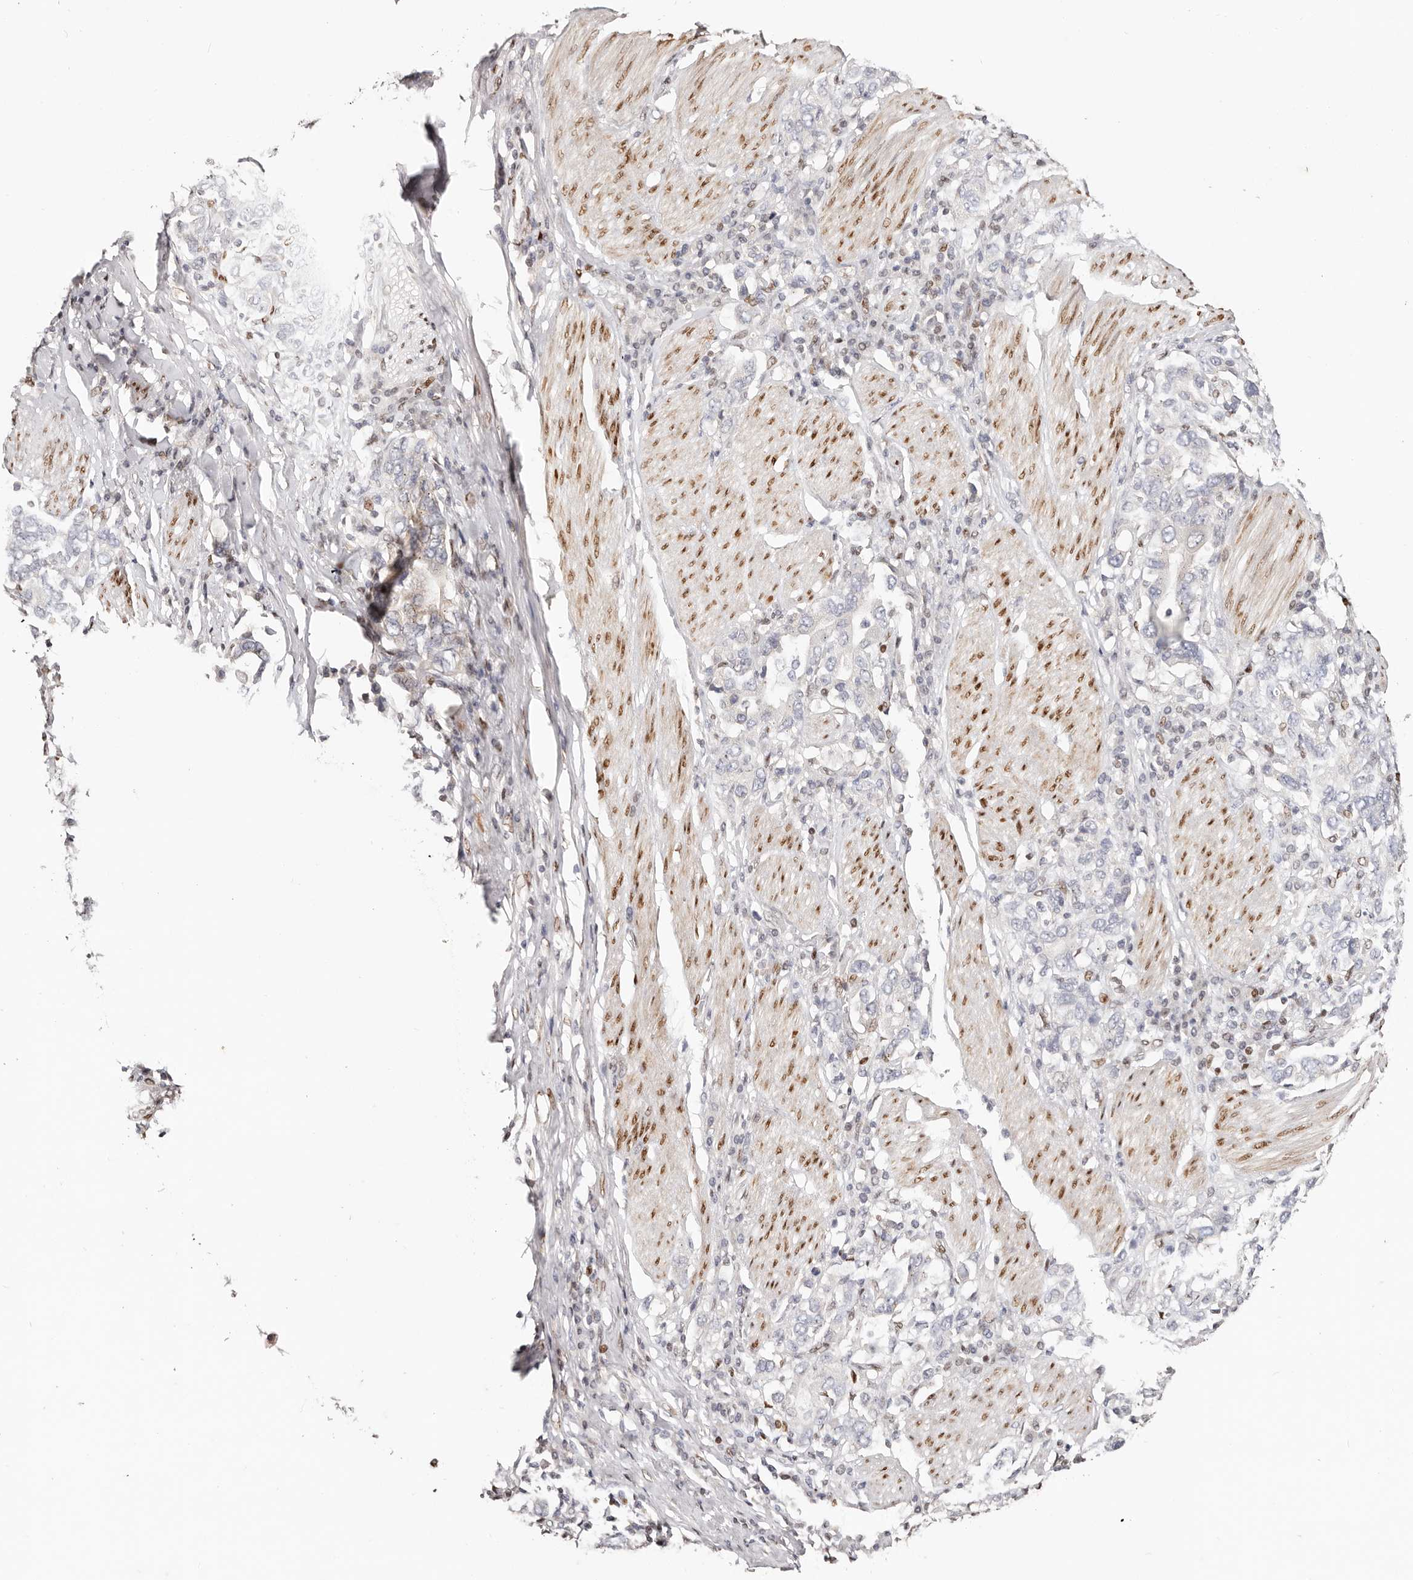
{"staining": {"intensity": "negative", "quantity": "none", "location": "none"}, "tissue": "stomach cancer", "cell_type": "Tumor cells", "image_type": "cancer", "snomed": [{"axis": "morphology", "description": "Adenocarcinoma, NOS"}, {"axis": "topography", "description": "Stomach, upper"}], "caption": "The histopathology image reveals no significant staining in tumor cells of stomach adenocarcinoma. (Stains: DAB (3,3'-diaminobenzidine) IHC with hematoxylin counter stain, Microscopy: brightfield microscopy at high magnification).", "gene": "IQGAP3", "patient": {"sex": "male", "age": 62}}